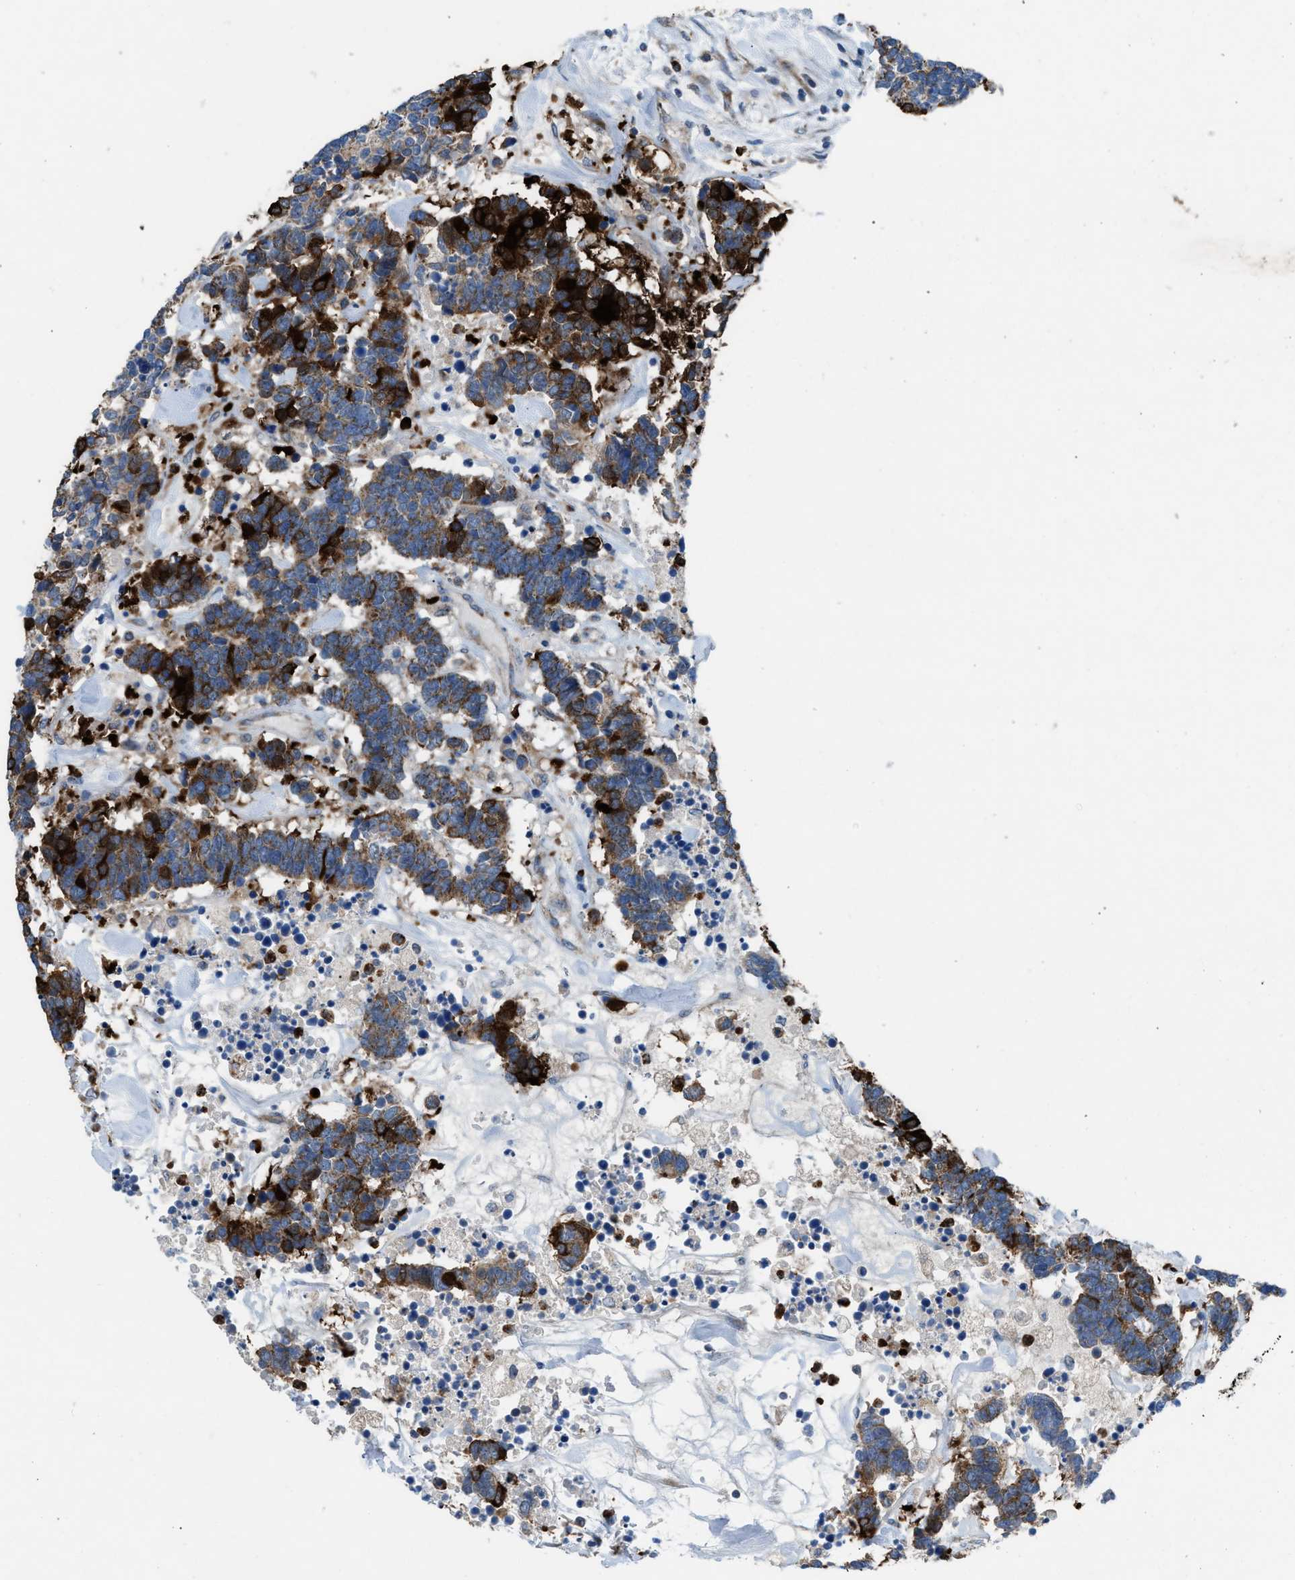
{"staining": {"intensity": "moderate", "quantity": ">75%", "location": "cytoplasmic/membranous"}, "tissue": "carcinoid", "cell_type": "Tumor cells", "image_type": "cancer", "snomed": [{"axis": "morphology", "description": "Carcinoma, NOS"}, {"axis": "morphology", "description": "Carcinoid, malignant, NOS"}, {"axis": "topography", "description": "Urinary bladder"}], "caption": "Human carcinoid (malignant) stained with a protein marker demonstrates moderate staining in tumor cells.", "gene": "TPH1", "patient": {"sex": "male", "age": 57}}